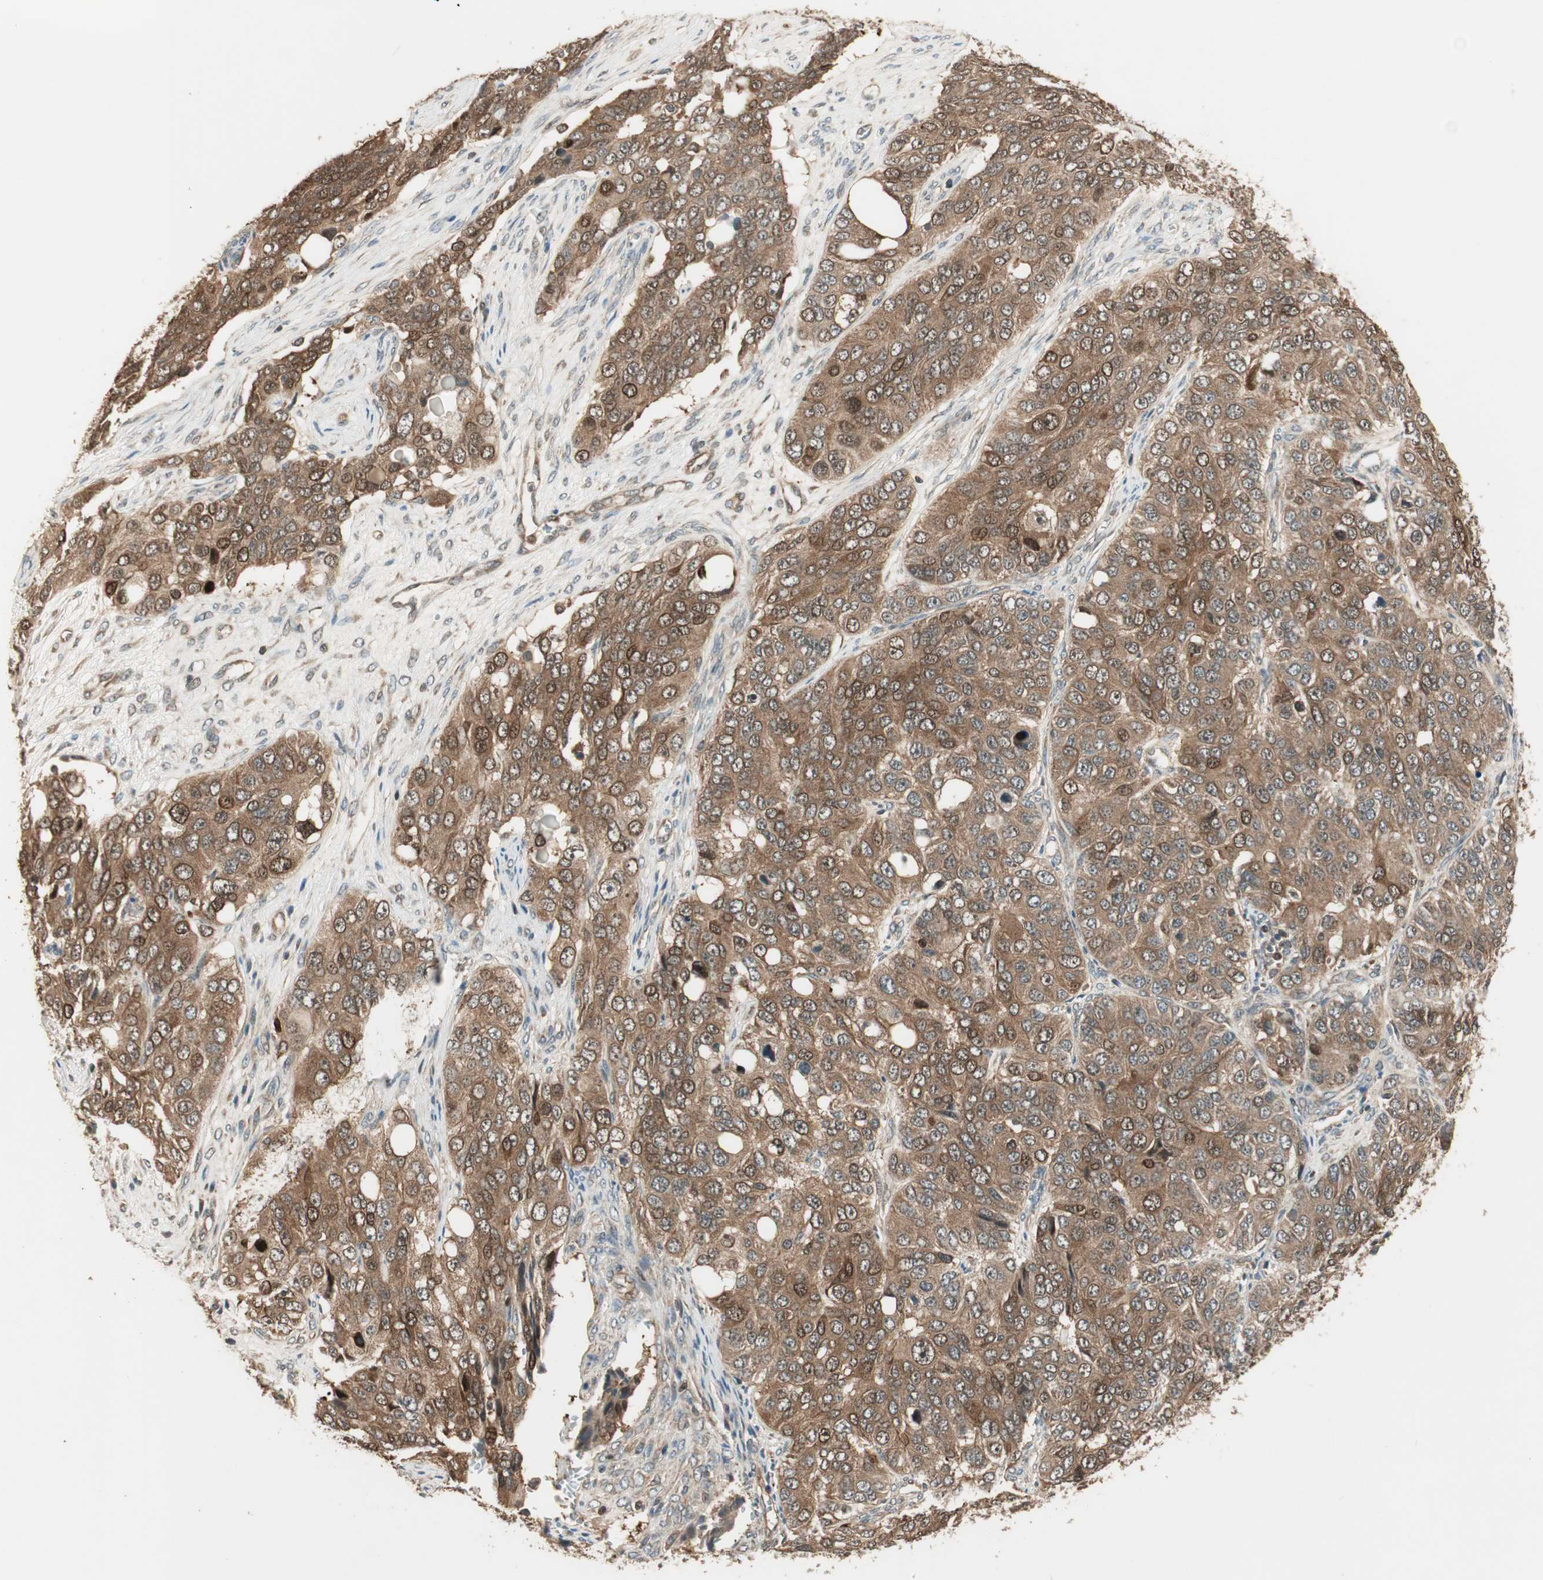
{"staining": {"intensity": "moderate", "quantity": ">75%", "location": "cytoplasmic/membranous,nuclear"}, "tissue": "ovarian cancer", "cell_type": "Tumor cells", "image_type": "cancer", "snomed": [{"axis": "morphology", "description": "Carcinoma, endometroid"}, {"axis": "topography", "description": "Ovary"}], "caption": "Ovarian cancer (endometroid carcinoma) stained with IHC displays moderate cytoplasmic/membranous and nuclear positivity in approximately >75% of tumor cells.", "gene": "CNOT4", "patient": {"sex": "female", "age": 51}}